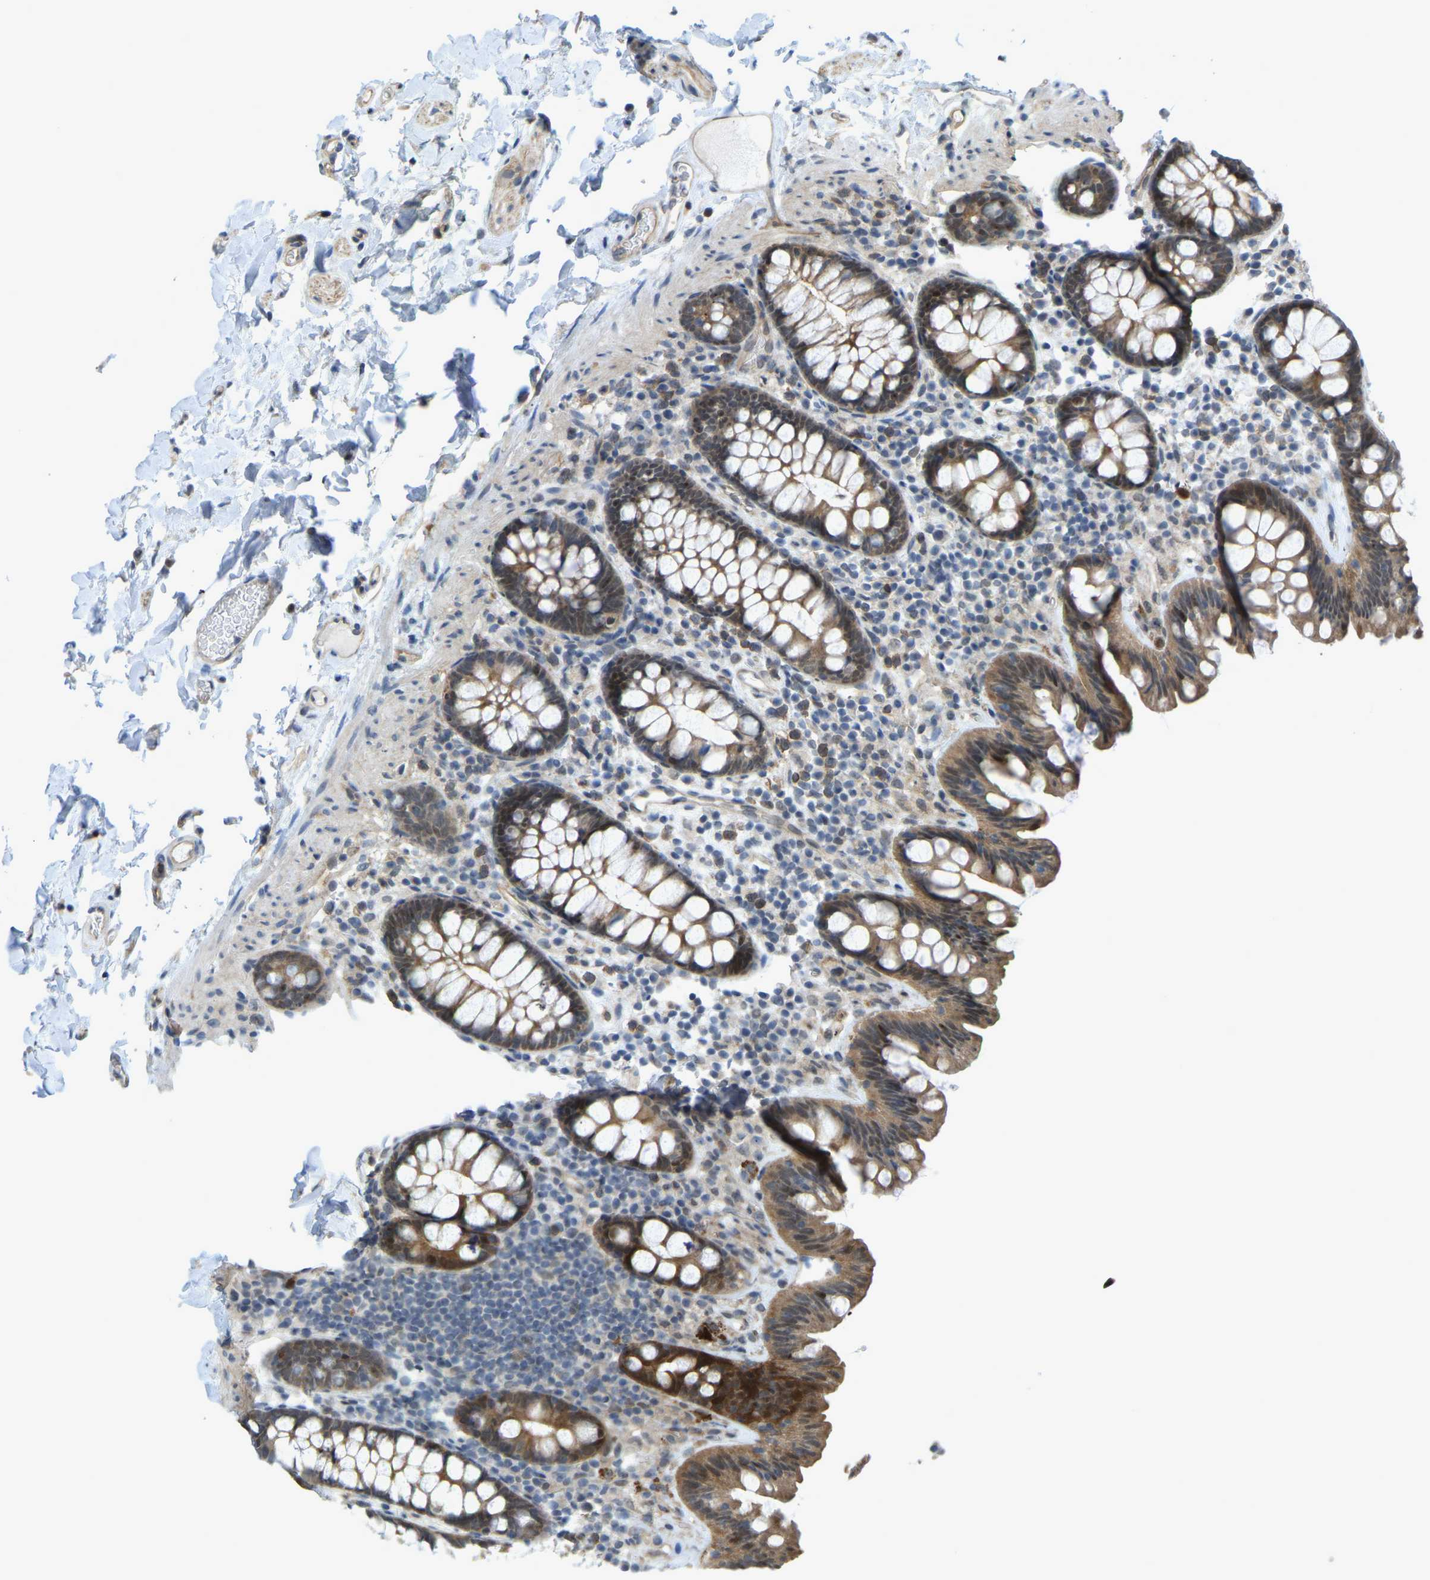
{"staining": {"intensity": "moderate", "quantity": ">75%", "location": "cytoplasmic/membranous"}, "tissue": "colon", "cell_type": "Endothelial cells", "image_type": "normal", "snomed": [{"axis": "morphology", "description": "Normal tissue, NOS"}, {"axis": "topography", "description": "Colon"}], "caption": "Immunohistochemistry (IHC) of unremarkable human colon displays medium levels of moderate cytoplasmic/membranous staining in about >75% of endothelial cells. The protein is shown in brown color, while the nuclei are stained blue.", "gene": "SERPINB5", "patient": {"sex": "female", "age": 80}}